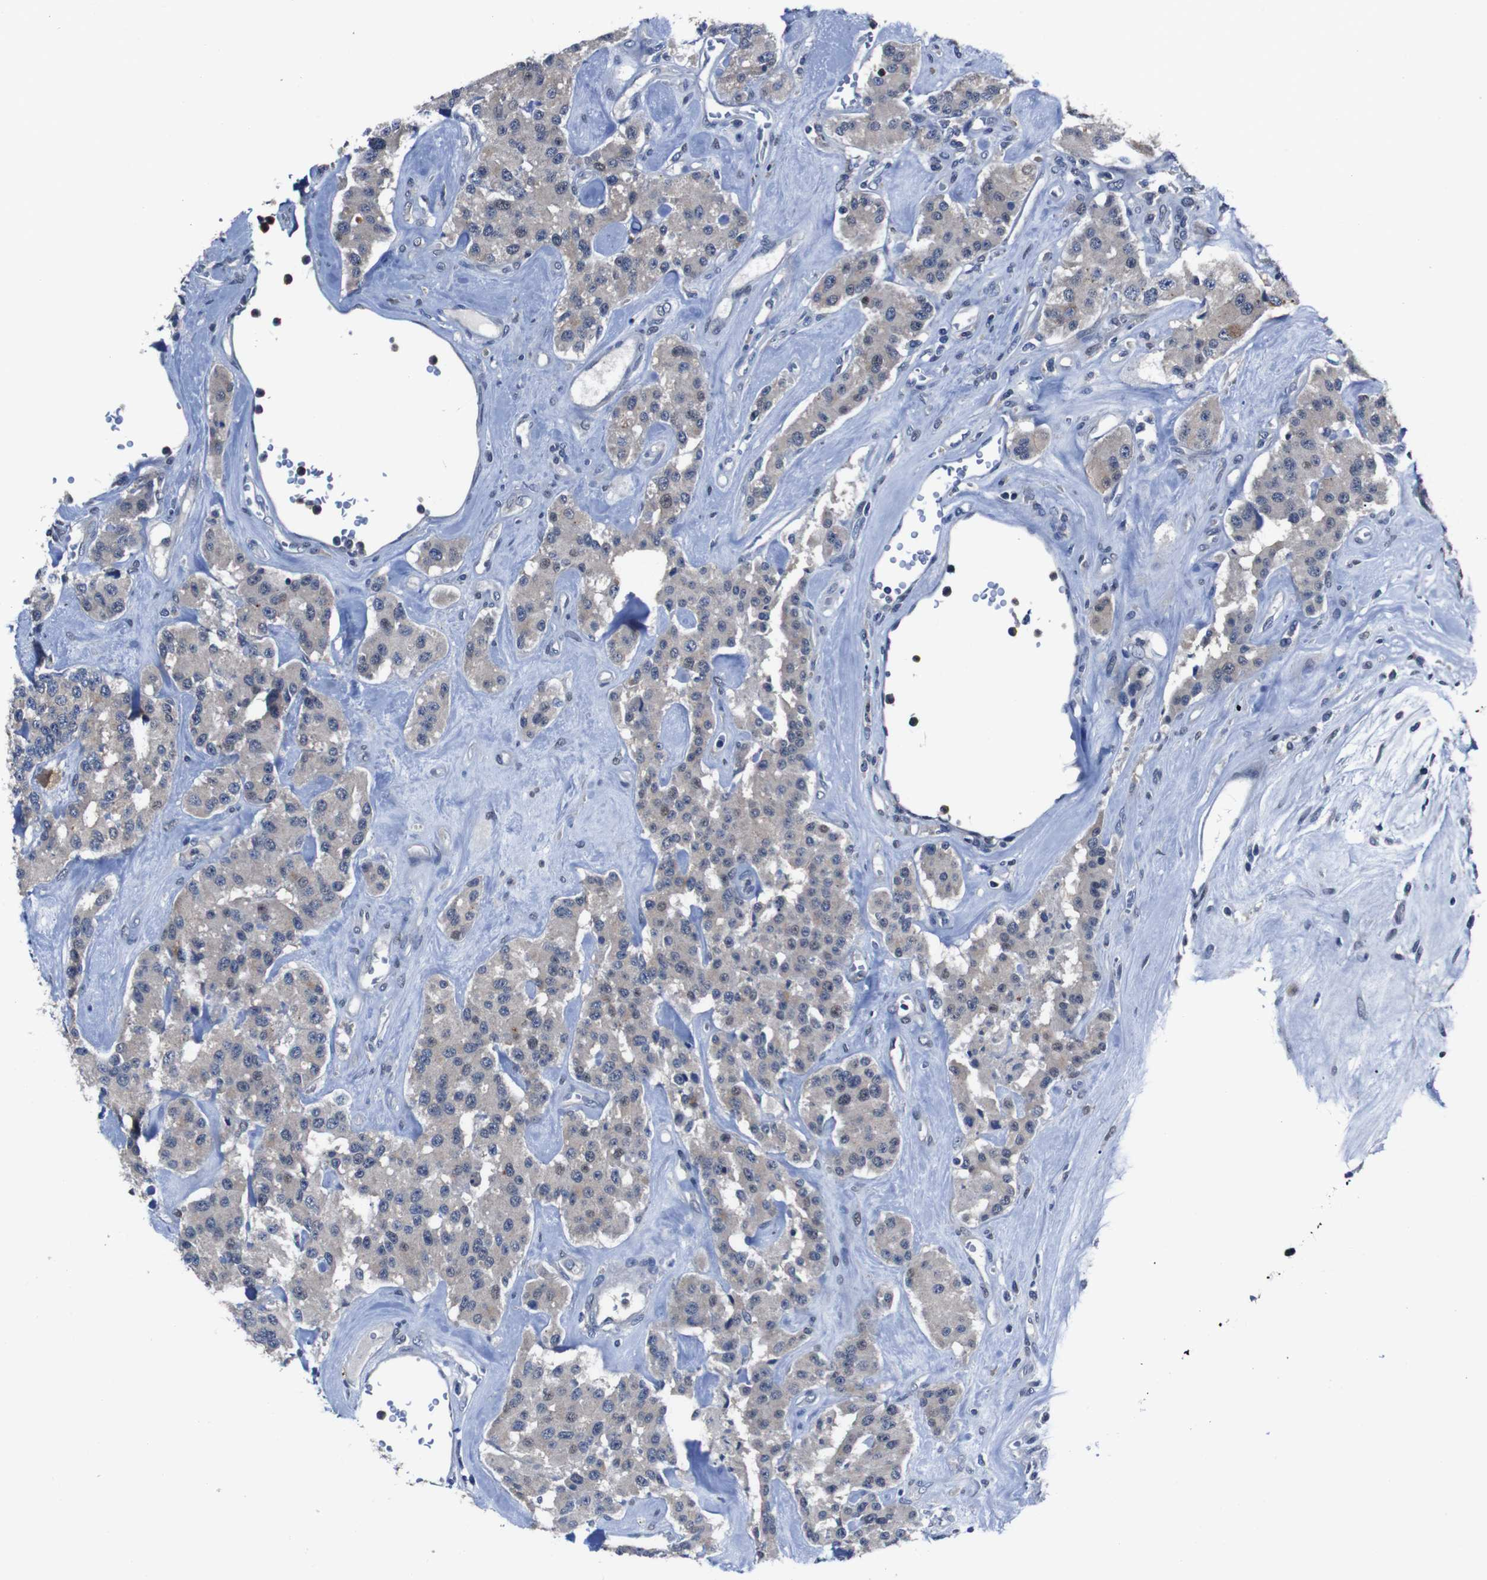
{"staining": {"intensity": "weak", "quantity": ">75%", "location": "cytoplasmic/membranous"}, "tissue": "carcinoid", "cell_type": "Tumor cells", "image_type": "cancer", "snomed": [{"axis": "morphology", "description": "Carcinoid, malignant, NOS"}, {"axis": "topography", "description": "Pancreas"}], "caption": "Protein staining of malignant carcinoid tissue demonstrates weak cytoplasmic/membranous expression in approximately >75% of tumor cells.", "gene": "SEMA4B", "patient": {"sex": "male", "age": 41}}